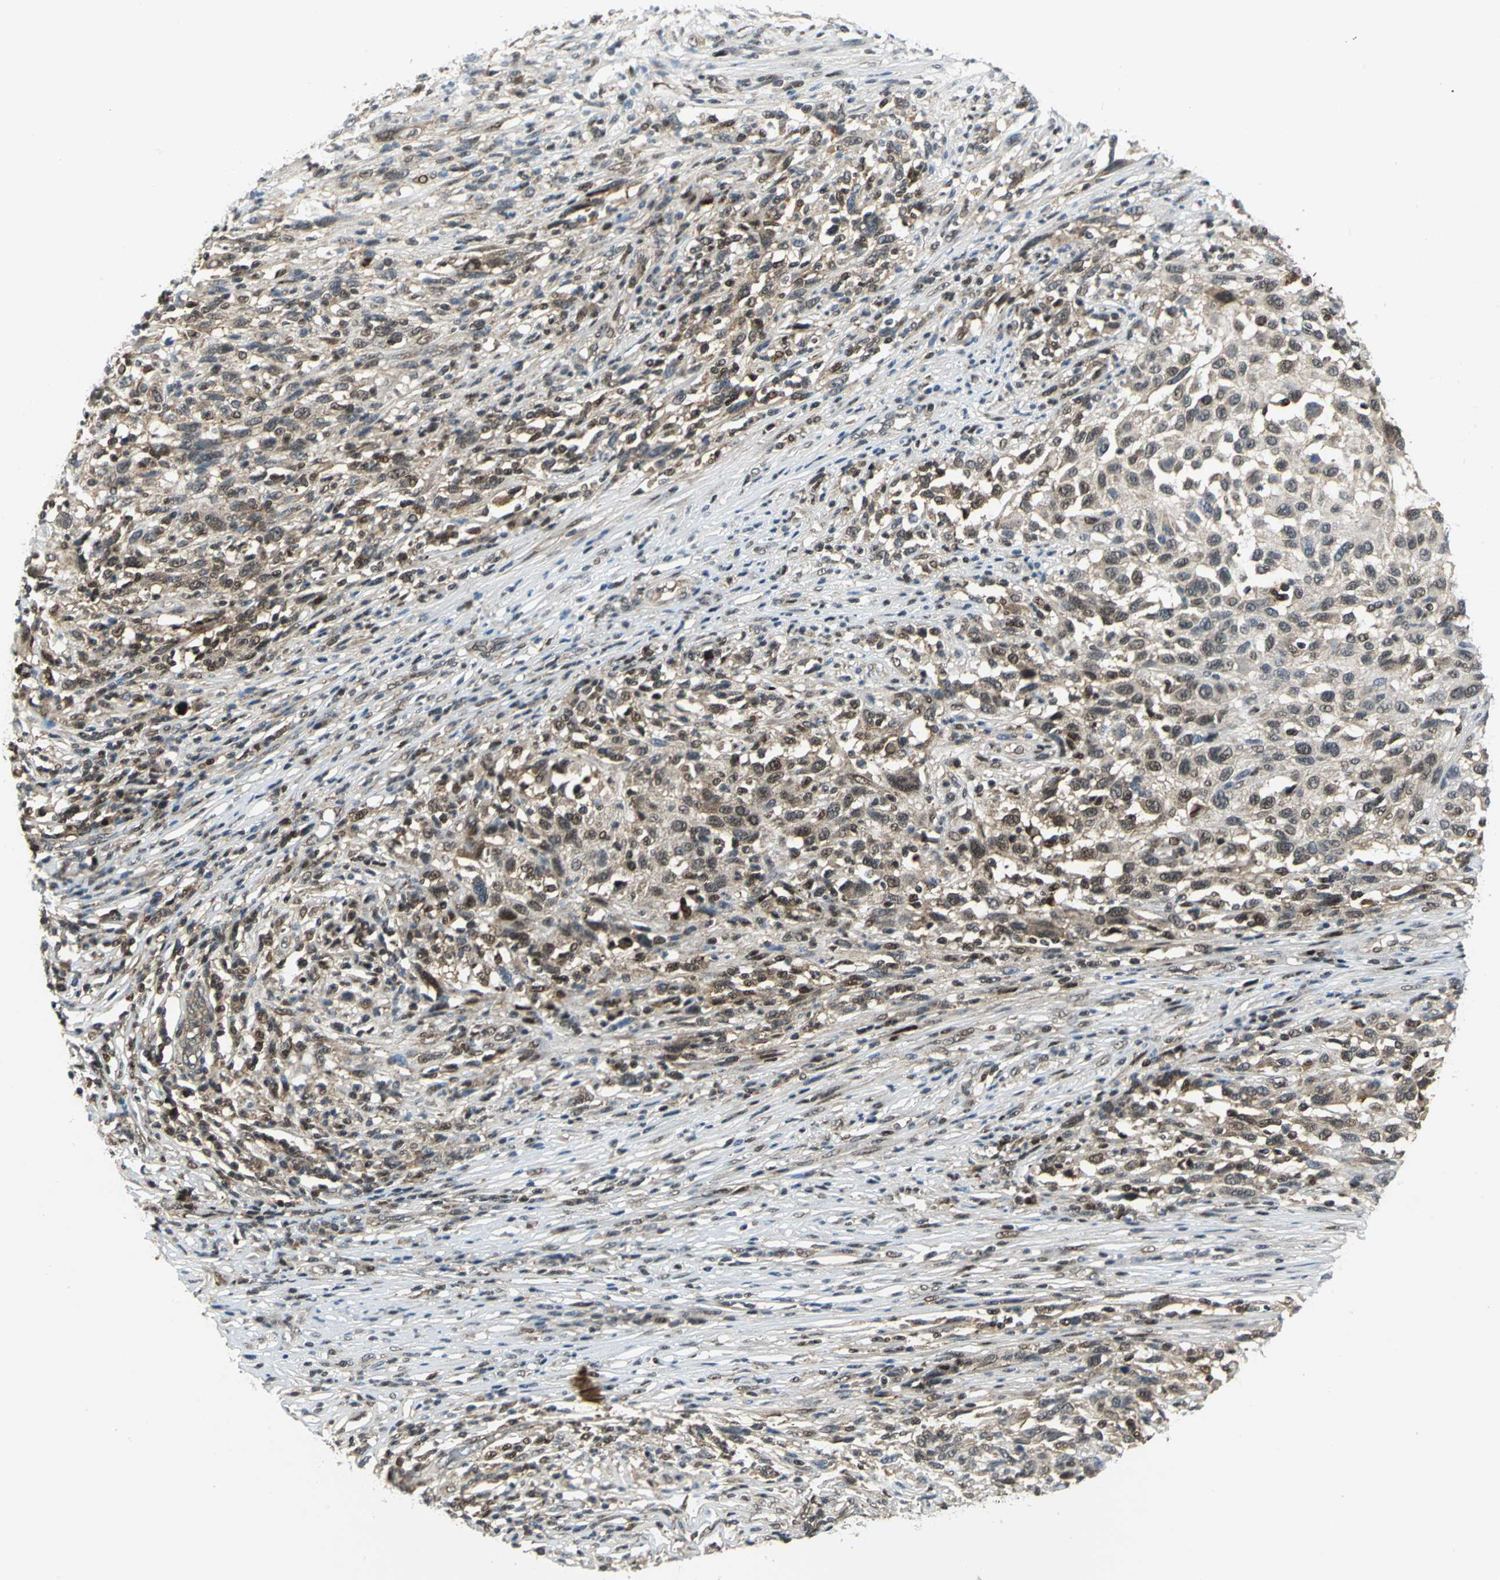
{"staining": {"intensity": "weak", "quantity": "25%-75%", "location": "nuclear"}, "tissue": "melanoma", "cell_type": "Tumor cells", "image_type": "cancer", "snomed": [{"axis": "morphology", "description": "Malignant melanoma, Metastatic site"}, {"axis": "topography", "description": "Lymph node"}], "caption": "Immunohistochemistry (IHC) image of neoplastic tissue: malignant melanoma (metastatic site) stained using IHC demonstrates low levels of weak protein expression localized specifically in the nuclear of tumor cells, appearing as a nuclear brown color.", "gene": "PSMA4", "patient": {"sex": "male", "age": 61}}